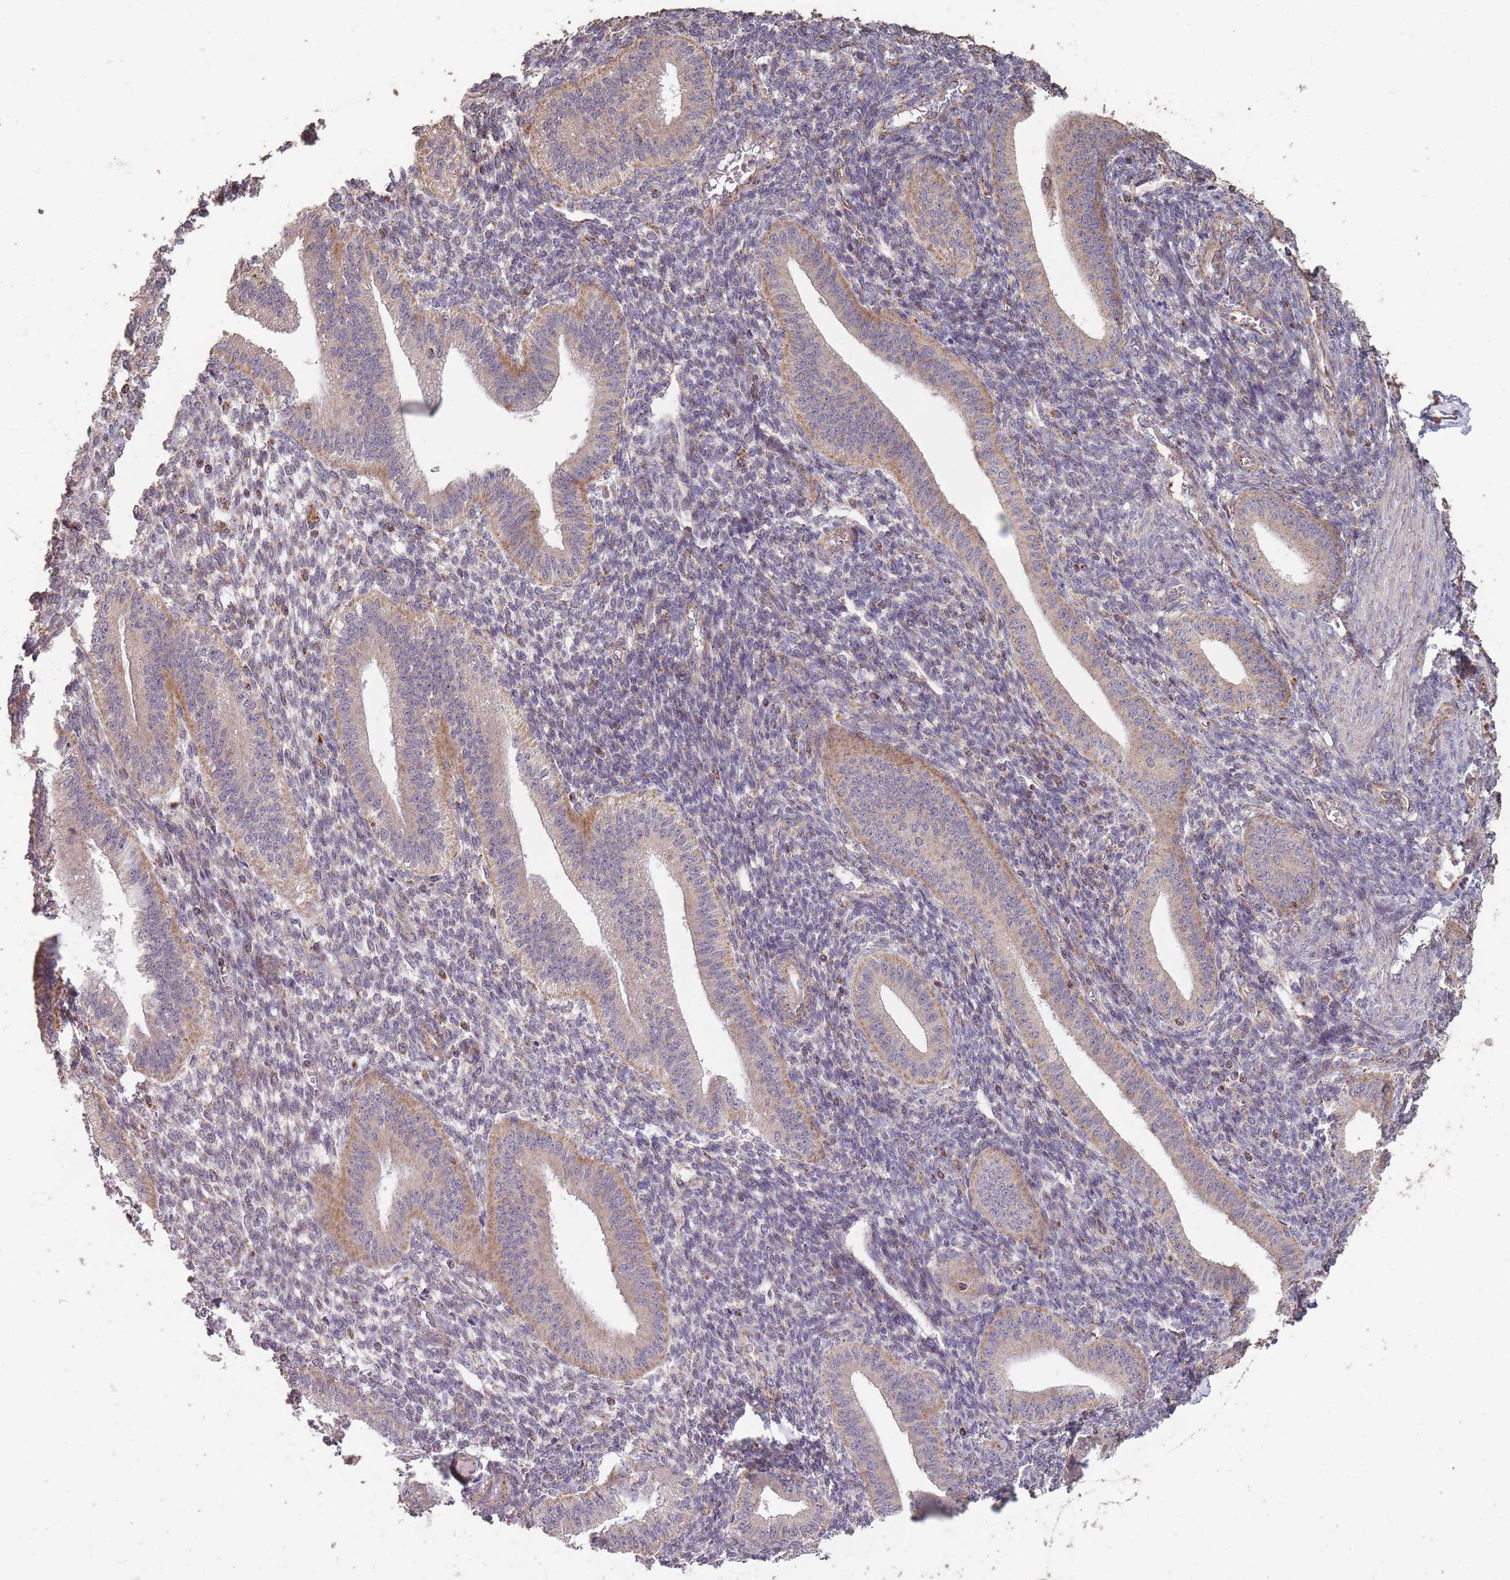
{"staining": {"intensity": "moderate", "quantity": "<25%", "location": "cytoplasmic/membranous"}, "tissue": "endometrium", "cell_type": "Cells in endometrial stroma", "image_type": "normal", "snomed": [{"axis": "morphology", "description": "Normal tissue, NOS"}, {"axis": "topography", "description": "Endometrium"}], "caption": "Brown immunohistochemical staining in normal human endometrium displays moderate cytoplasmic/membranous expression in approximately <25% of cells in endometrial stroma. The staining was performed using DAB (3,3'-diaminobenzidine), with brown indicating positive protein expression. Nuclei are stained blue with hematoxylin.", "gene": "CNOT8", "patient": {"sex": "female", "age": 34}}